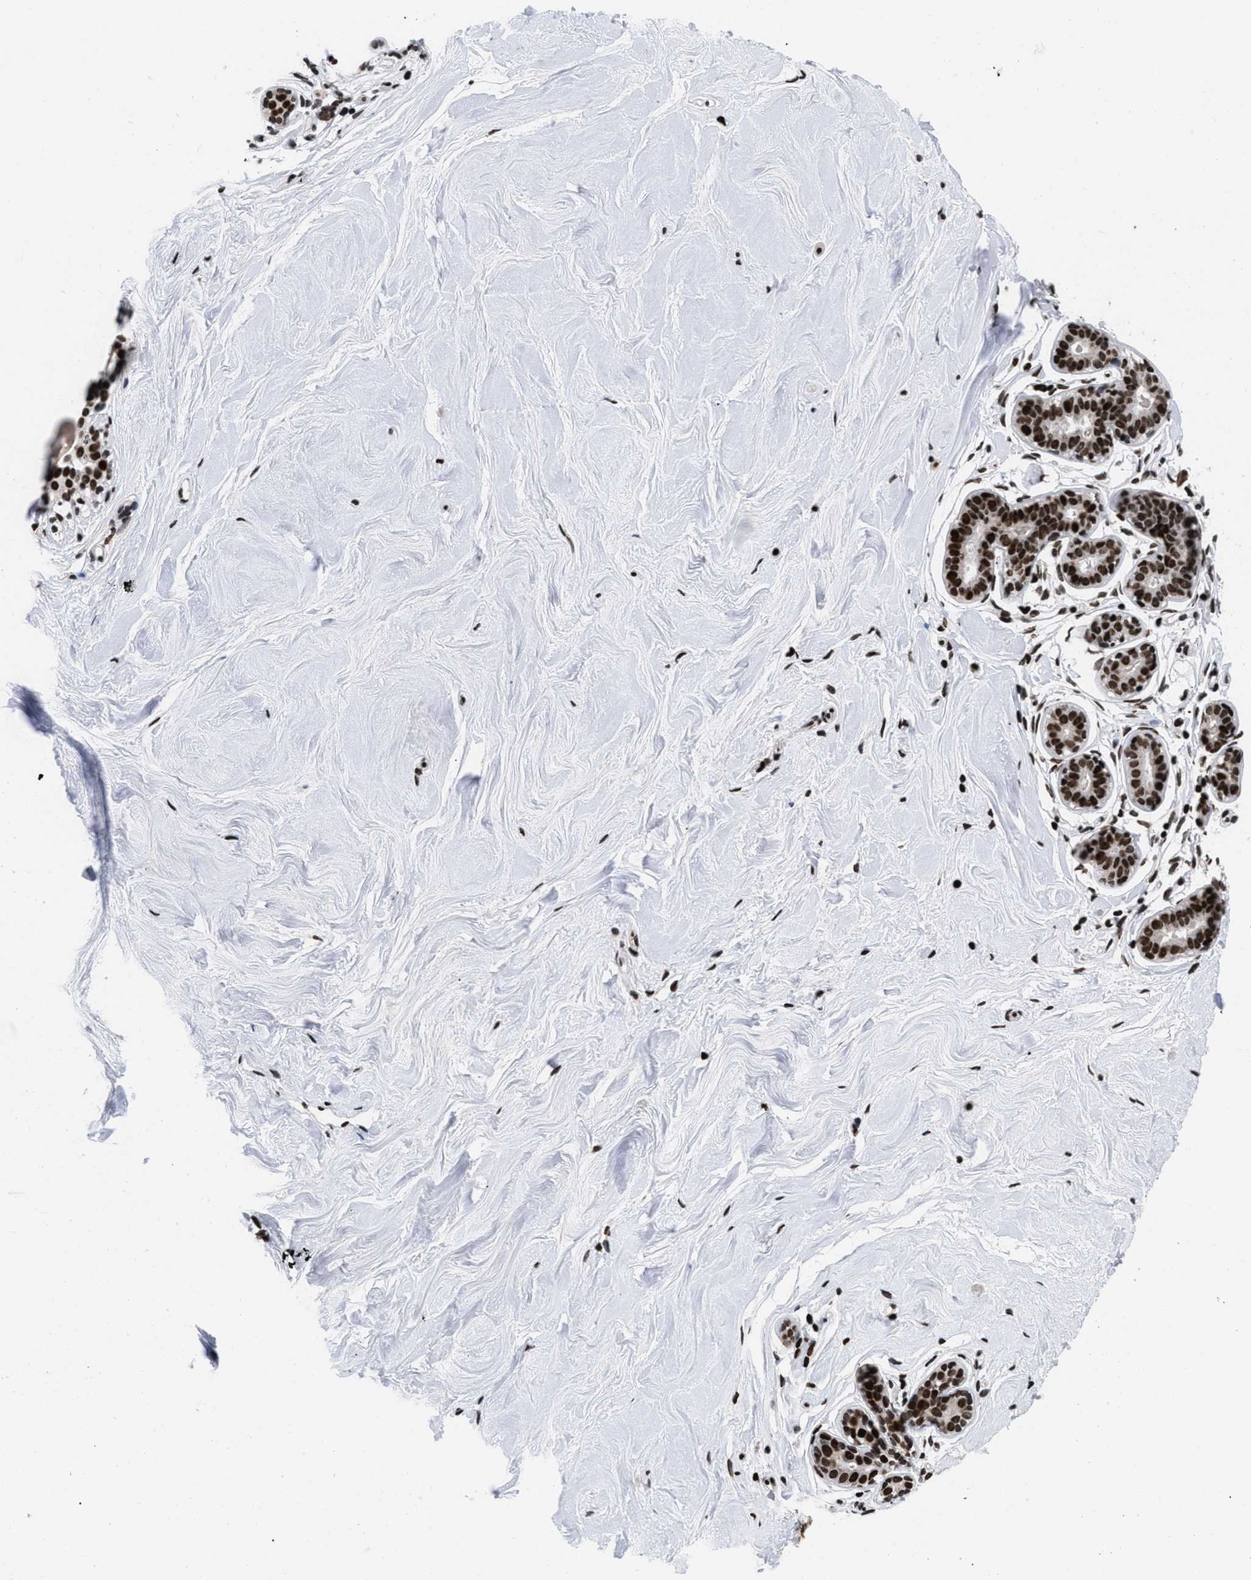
{"staining": {"intensity": "strong", "quantity": ">75%", "location": "nuclear"}, "tissue": "breast", "cell_type": "Adipocytes", "image_type": "normal", "snomed": [{"axis": "morphology", "description": "Normal tissue, NOS"}, {"axis": "topography", "description": "Breast"}], "caption": "A brown stain highlights strong nuclear expression of a protein in adipocytes of normal breast. (Brightfield microscopy of DAB IHC at high magnification).", "gene": "CALHM3", "patient": {"sex": "female", "age": 22}}